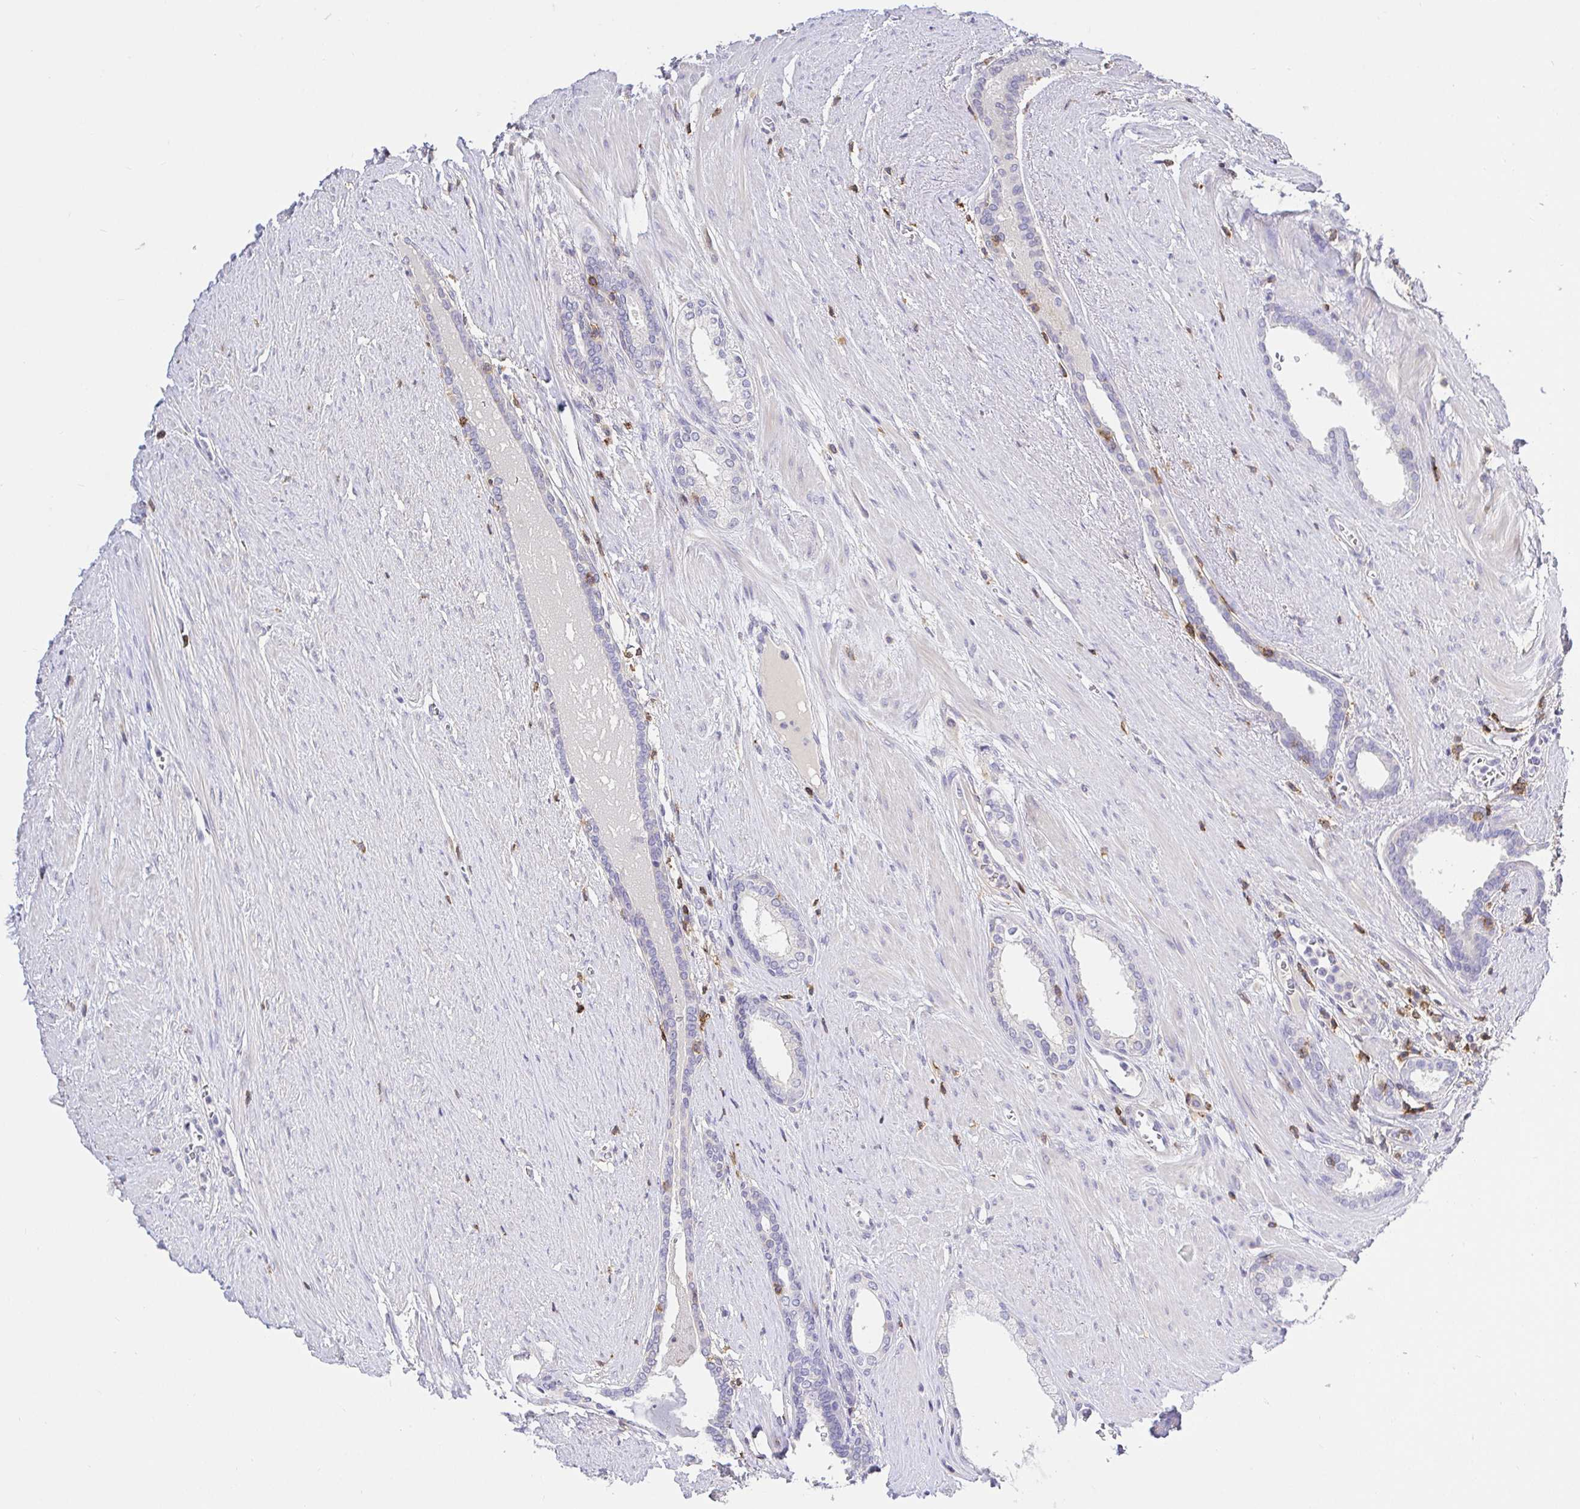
{"staining": {"intensity": "weak", "quantity": "<25%", "location": "cytoplasmic/membranous"}, "tissue": "prostate cancer", "cell_type": "Tumor cells", "image_type": "cancer", "snomed": [{"axis": "morphology", "description": "Adenocarcinoma, High grade"}, {"axis": "topography", "description": "Prostate"}], "caption": "DAB (3,3'-diaminobenzidine) immunohistochemical staining of human high-grade adenocarcinoma (prostate) demonstrates no significant positivity in tumor cells.", "gene": "SKAP1", "patient": {"sex": "male", "age": 60}}